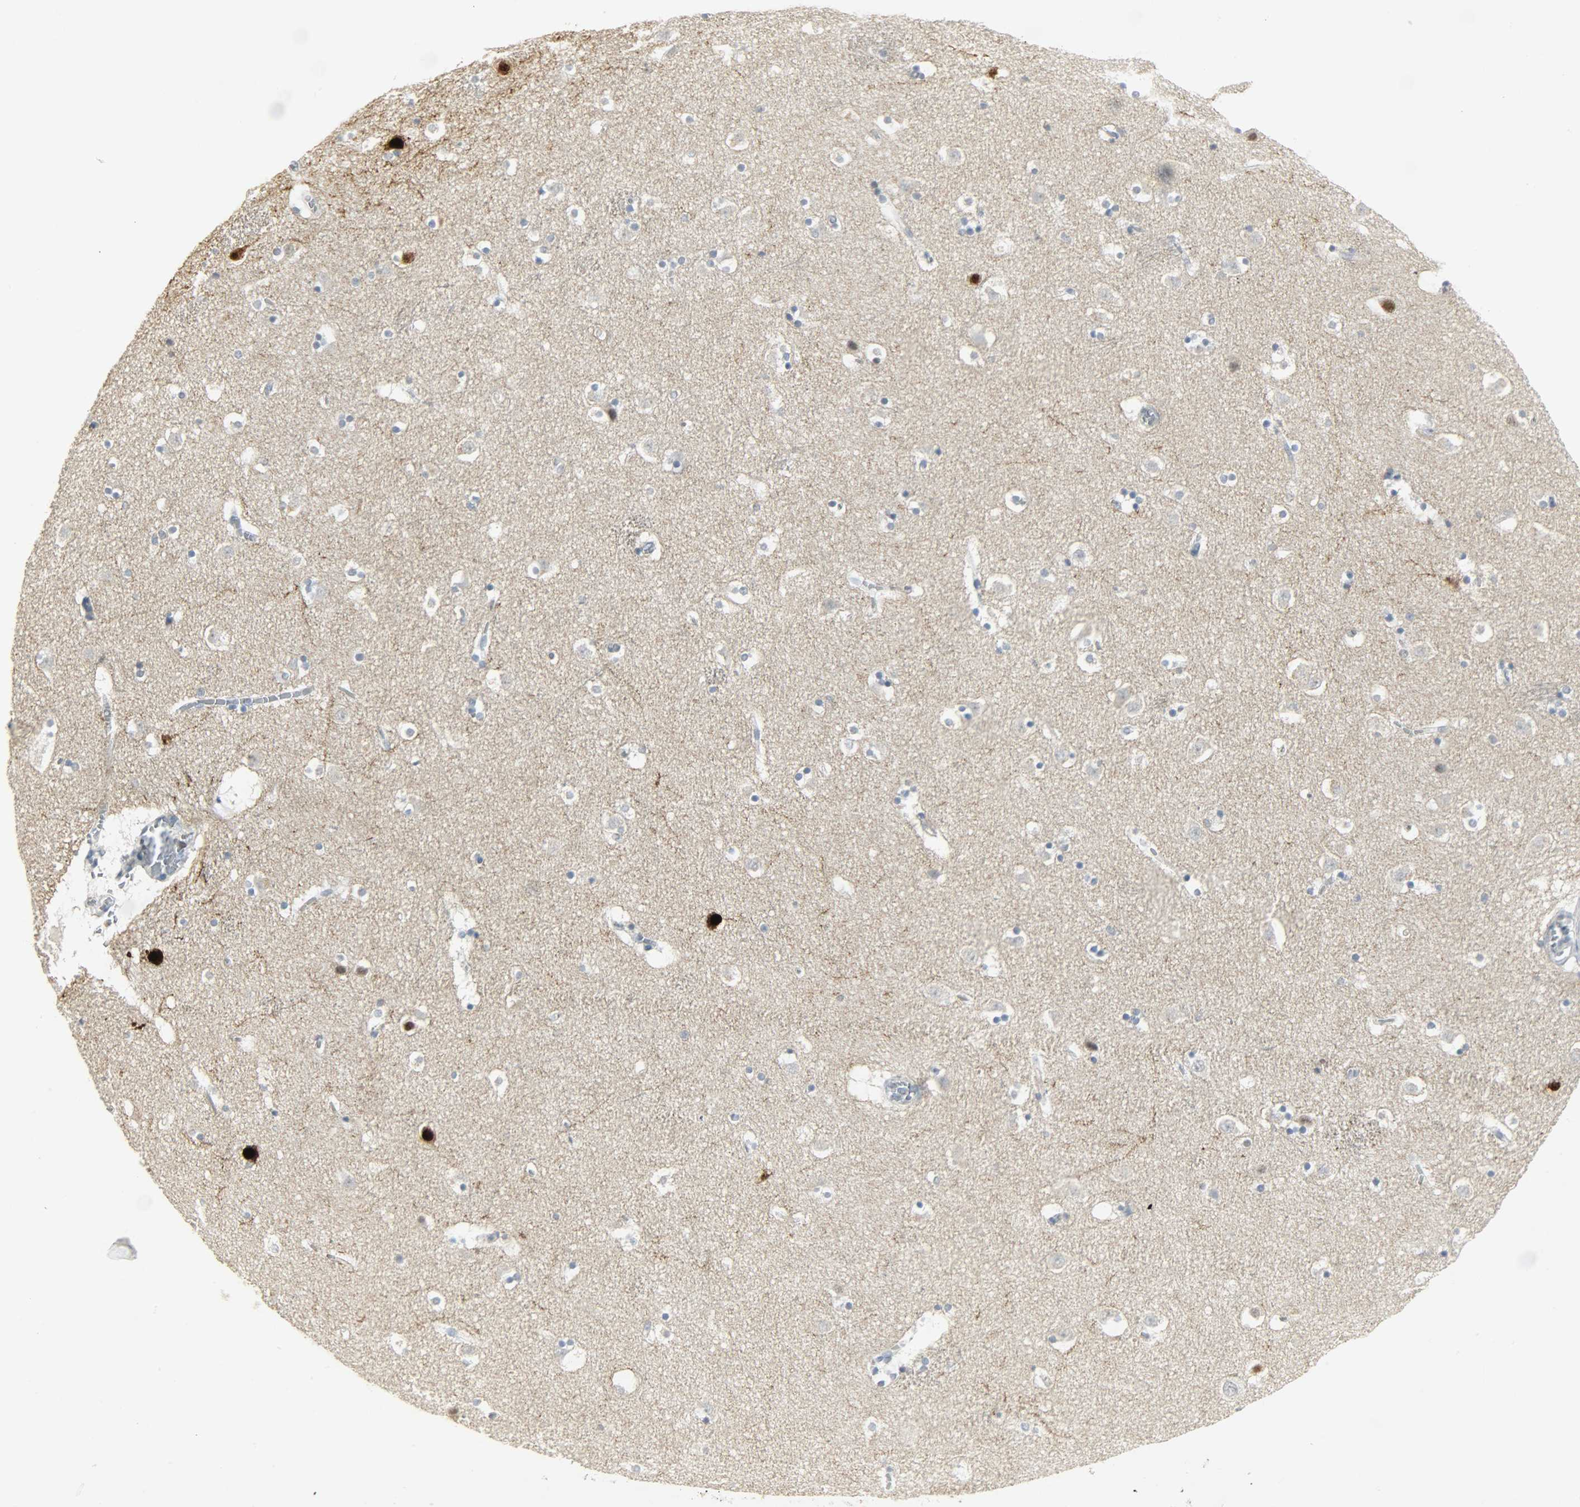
{"staining": {"intensity": "moderate", "quantity": "<25%", "location": "cytoplasmic/membranous,nuclear"}, "tissue": "caudate", "cell_type": "Glial cells", "image_type": "normal", "snomed": [{"axis": "morphology", "description": "Normal tissue, NOS"}, {"axis": "topography", "description": "Lateral ventricle wall"}], "caption": "This is a histology image of immunohistochemistry (IHC) staining of normal caudate, which shows moderate staining in the cytoplasmic/membranous,nuclear of glial cells.", "gene": "CAMK4", "patient": {"sex": "male", "age": 45}}